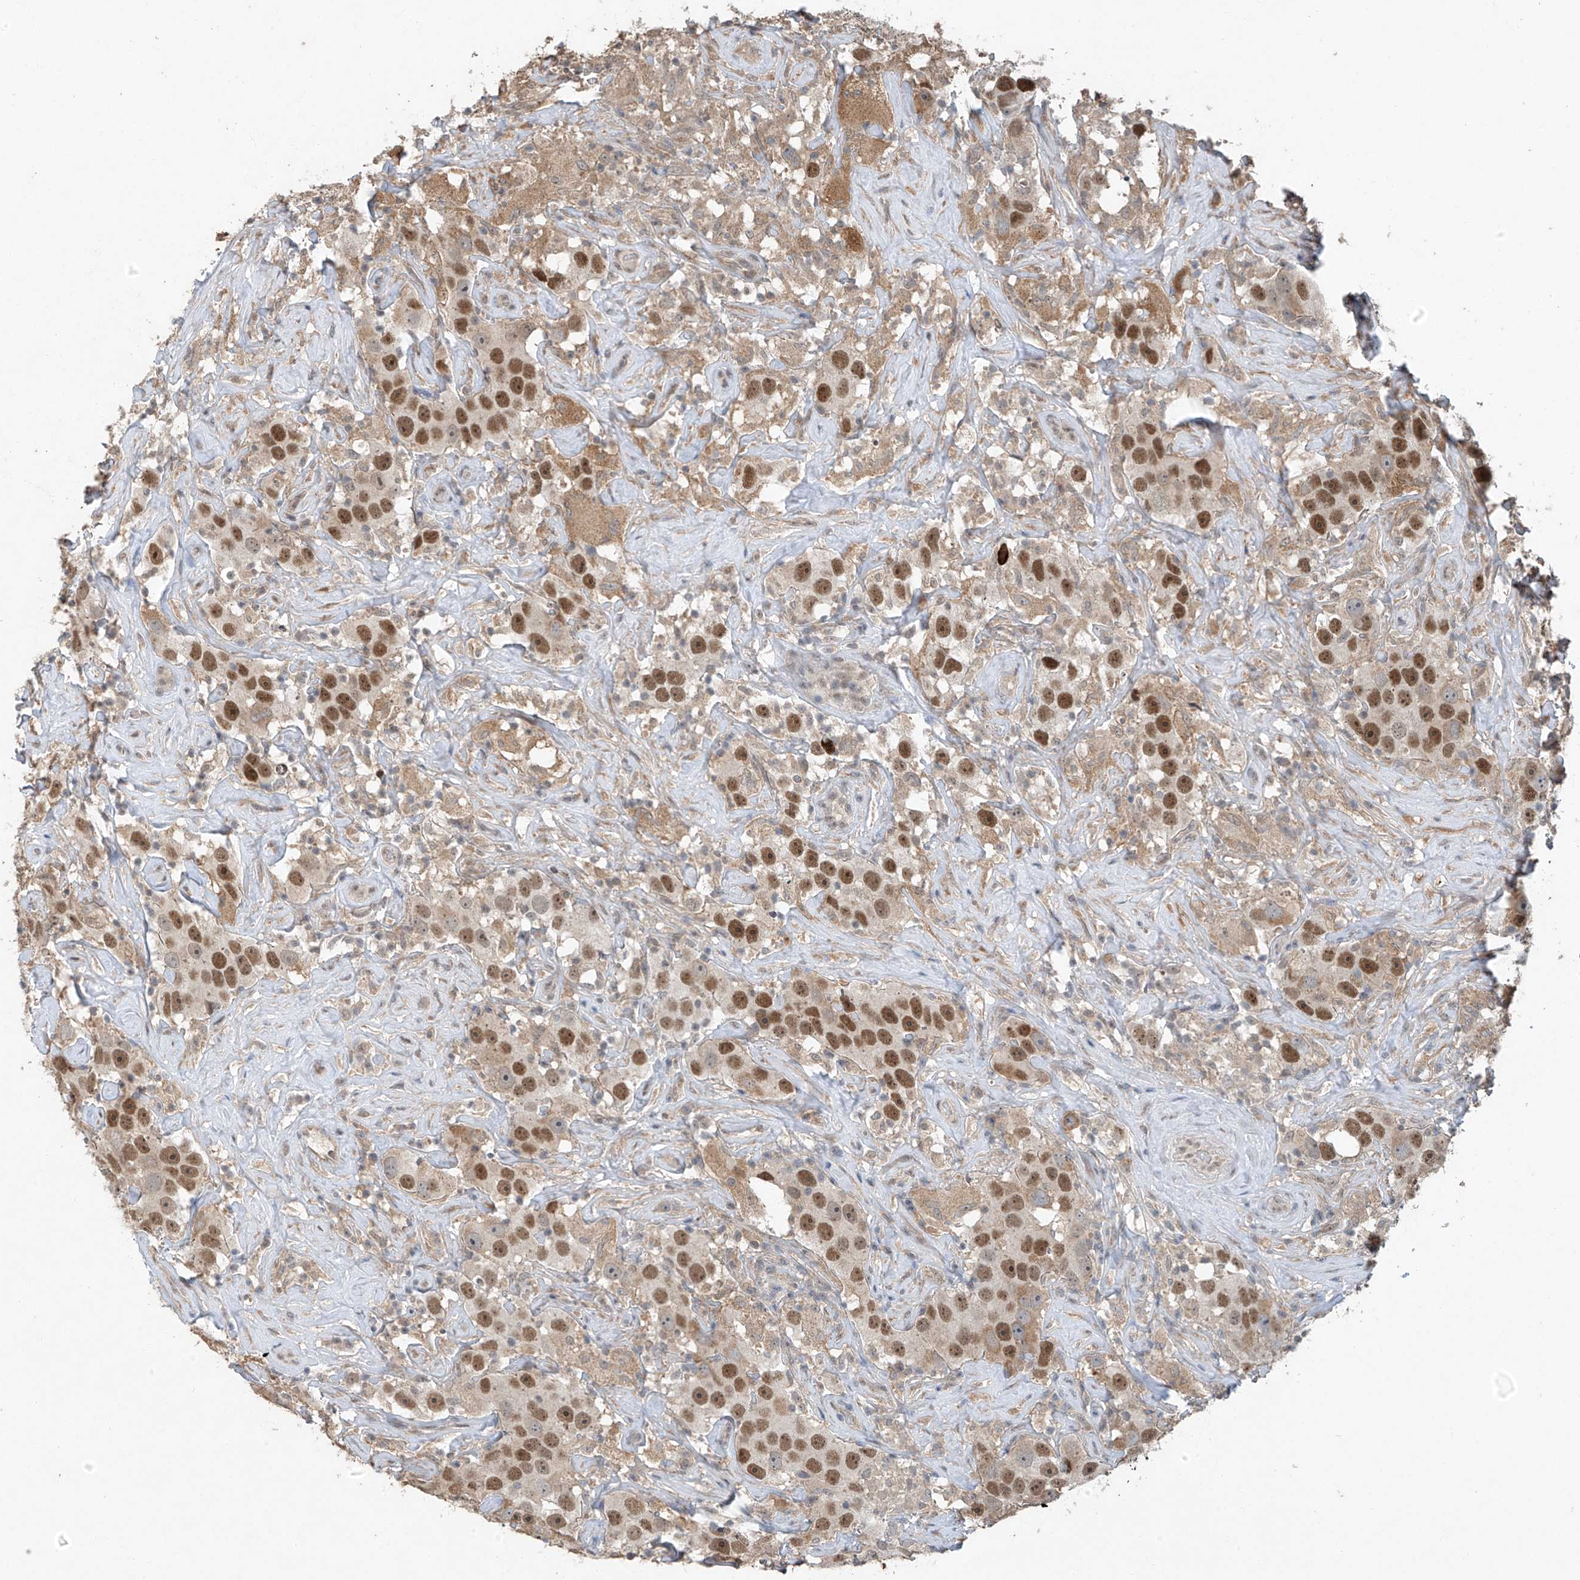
{"staining": {"intensity": "moderate", "quantity": ">75%", "location": "nuclear"}, "tissue": "testis cancer", "cell_type": "Tumor cells", "image_type": "cancer", "snomed": [{"axis": "morphology", "description": "Seminoma, NOS"}, {"axis": "topography", "description": "Testis"}], "caption": "Tumor cells show medium levels of moderate nuclear staining in about >75% of cells in testis seminoma. (DAB (3,3'-diaminobenzidine) IHC, brown staining for protein, blue staining for nuclei).", "gene": "TAF8", "patient": {"sex": "male", "age": 49}}